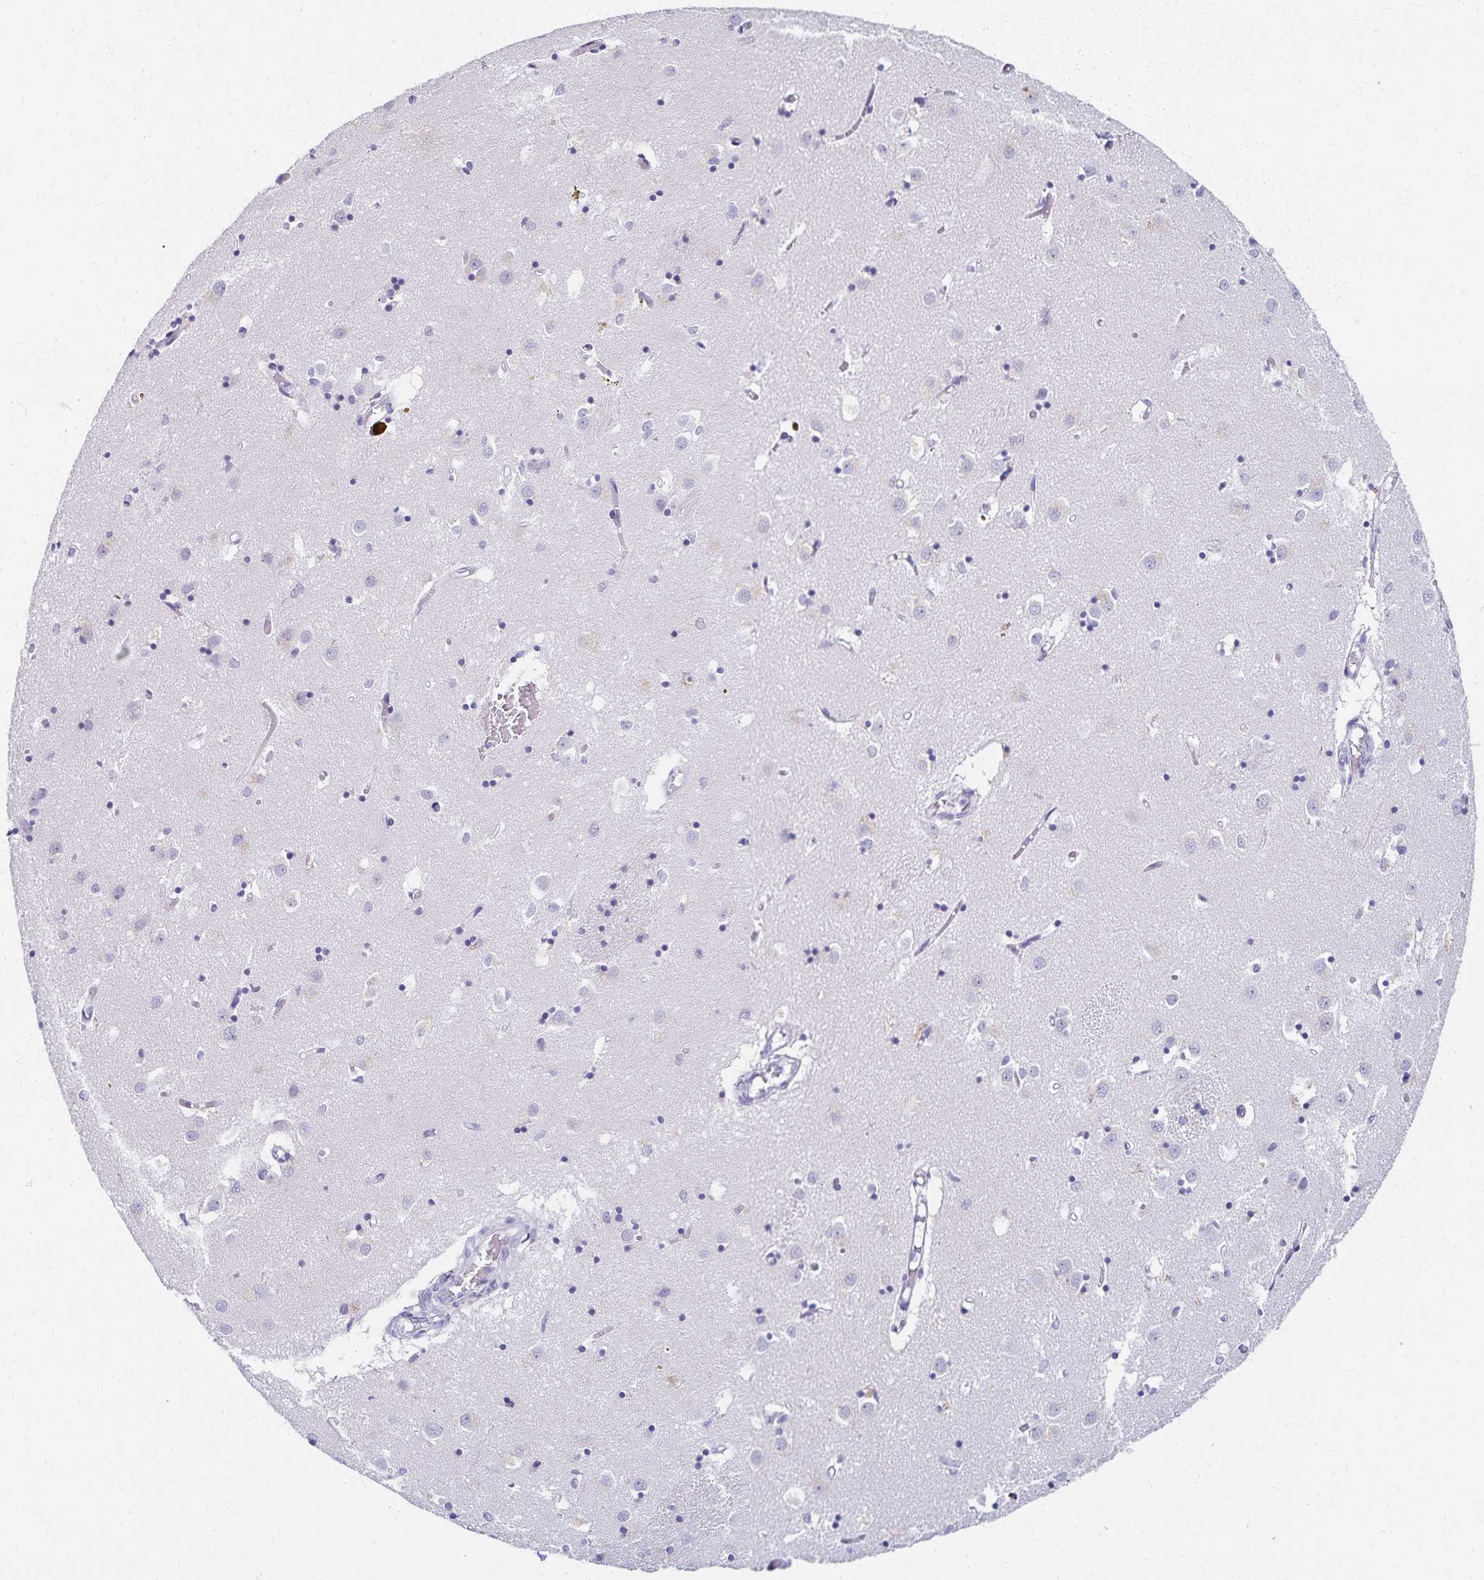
{"staining": {"intensity": "negative", "quantity": "none", "location": "none"}, "tissue": "caudate", "cell_type": "Glial cells", "image_type": "normal", "snomed": [{"axis": "morphology", "description": "Normal tissue, NOS"}, {"axis": "topography", "description": "Lateral ventricle wall"}], "caption": "Caudate was stained to show a protein in brown. There is no significant staining in glial cells.", "gene": "C2orf50", "patient": {"sex": "male", "age": 70}}